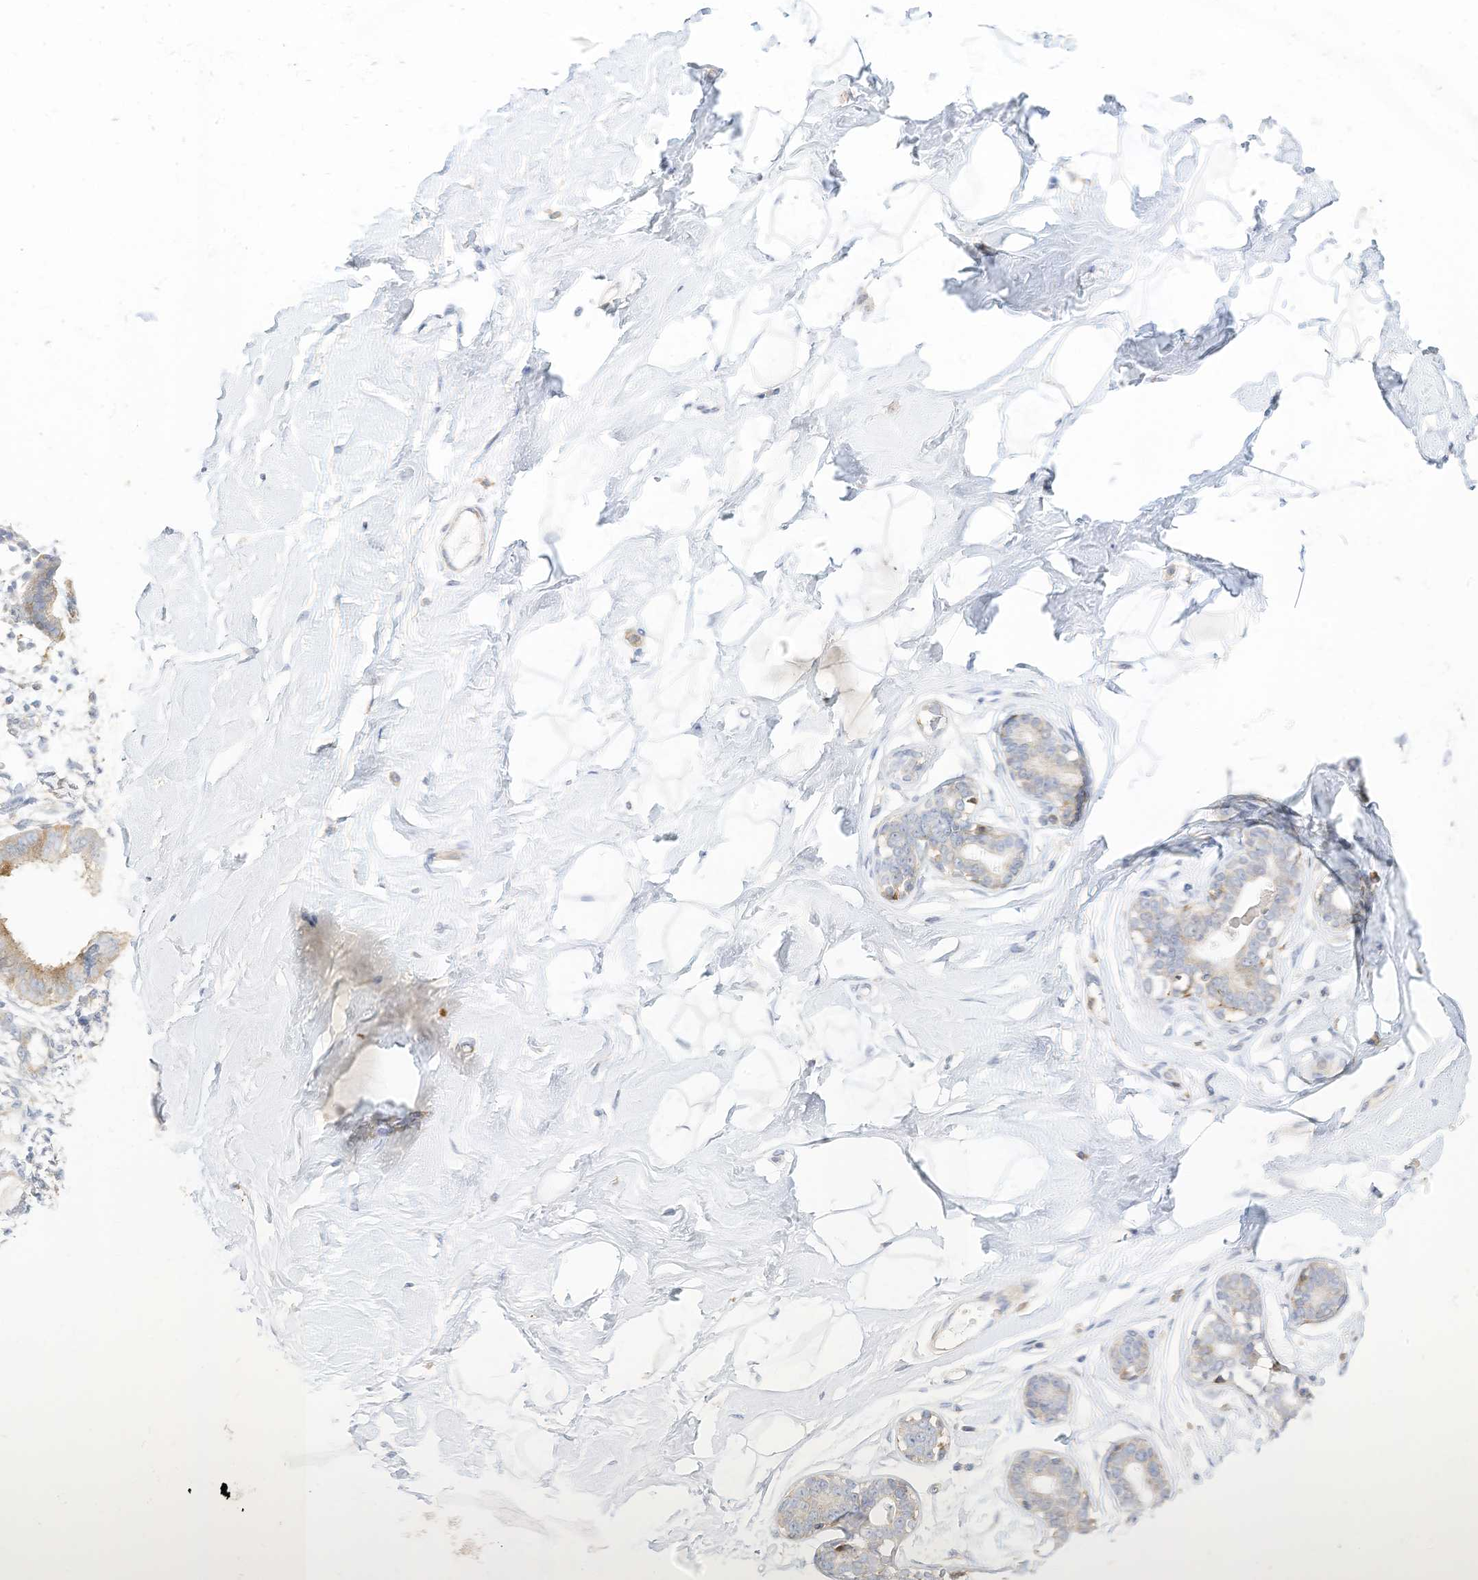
{"staining": {"intensity": "negative", "quantity": "none", "location": "none"}, "tissue": "breast", "cell_type": "Adipocytes", "image_type": "normal", "snomed": [{"axis": "morphology", "description": "Normal tissue, NOS"}, {"axis": "morphology", "description": "Adenoma, NOS"}, {"axis": "topography", "description": "Breast"}], "caption": "The immunohistochemistry histopathology image has no significant staining in adipocytes of breast.", "gene": "ATP13A1", "patient": {"sex": "female", "age": 23}}